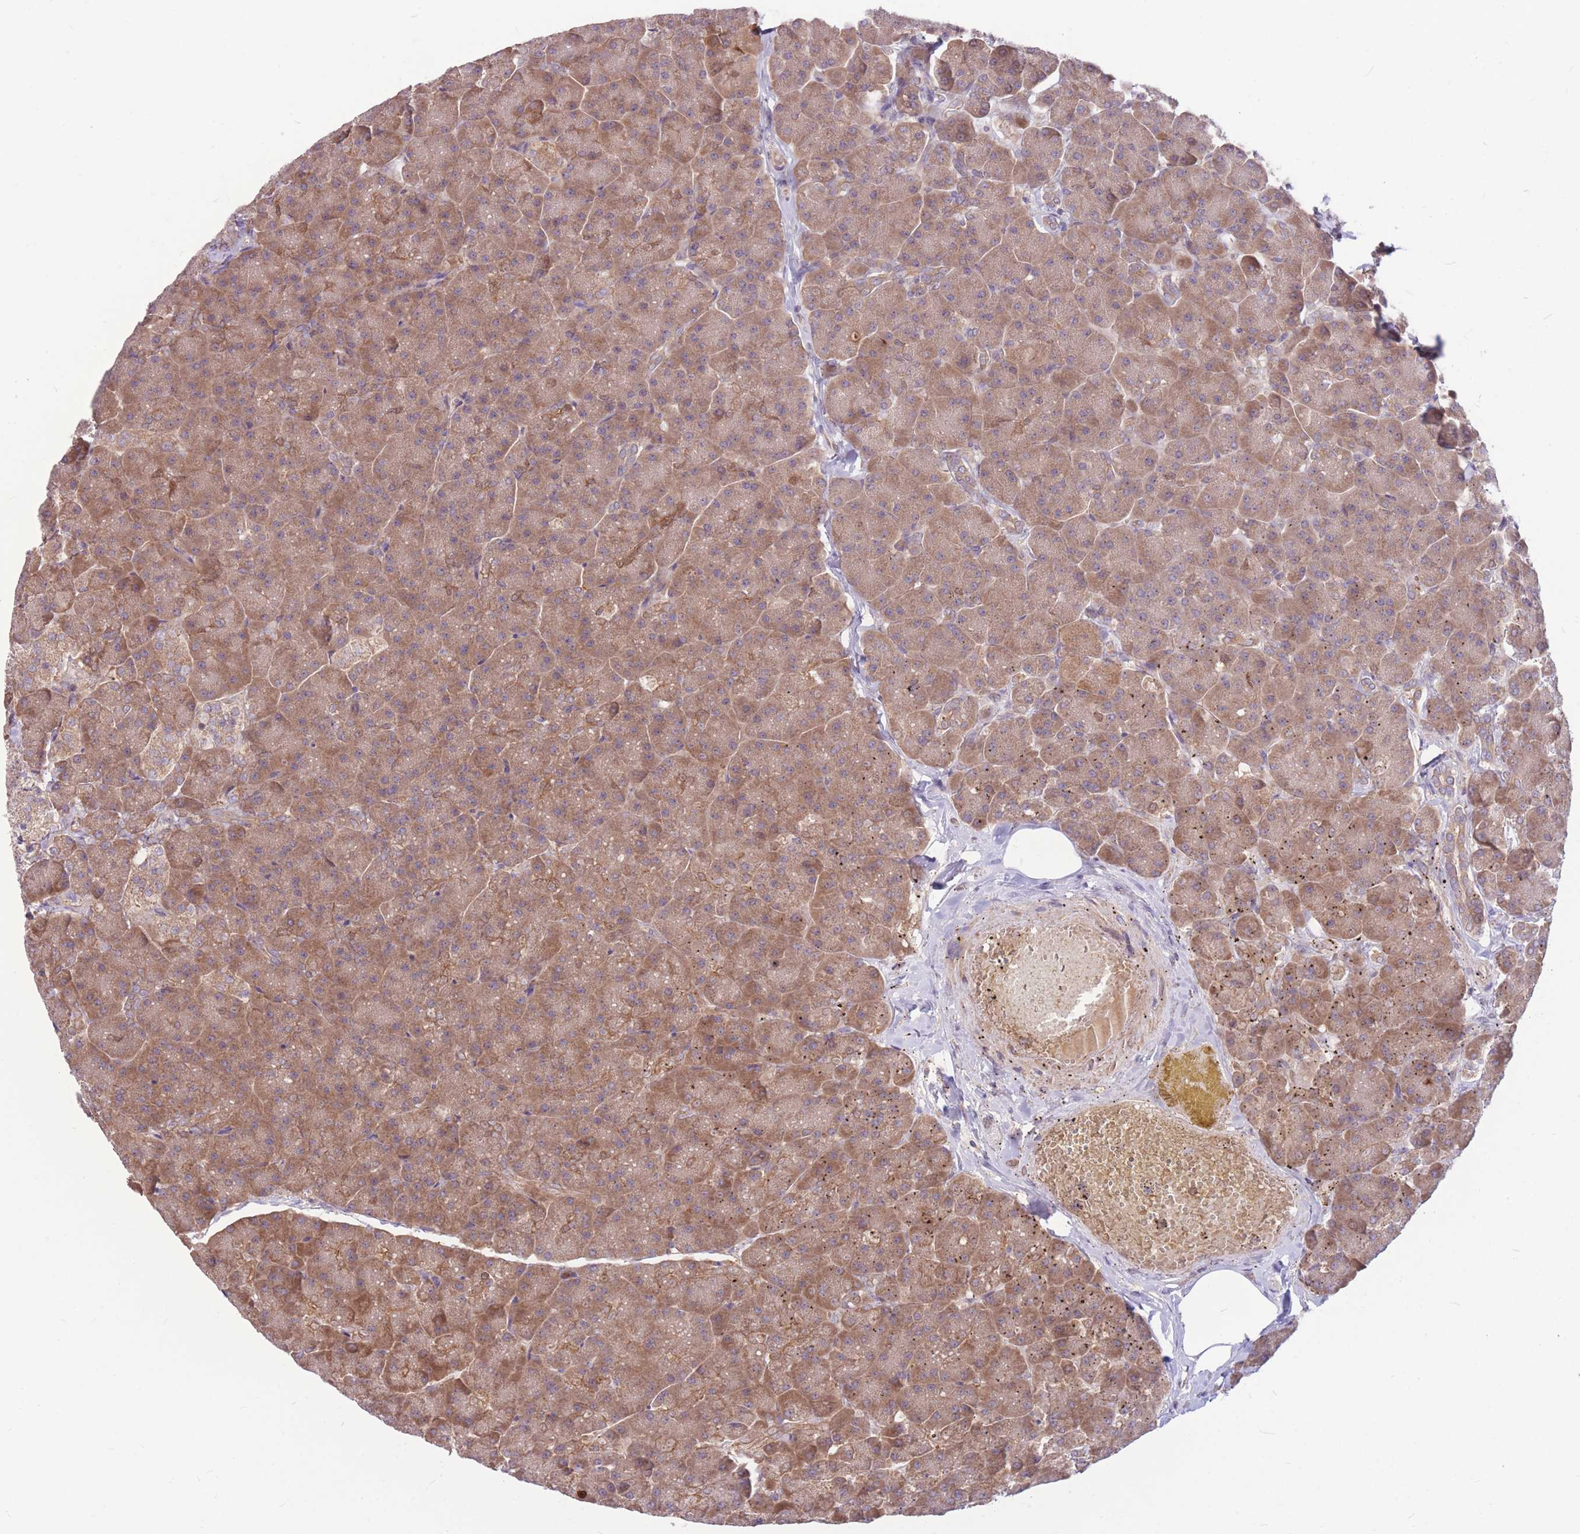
{"staining": {"intensity": "moderate", "quantity": ">75%", "location": "cytoplasmic/membranous"}, "tissue": "pancreas", "cell_type": "Exocrine glandular cells", "image_type": "normal", "snomed": [{"axis": "morphology", "description": "Normal tissue, NOS"}, {"axis": "topography", "description": "Pancreas"}, {"axis": "topography", "description": "Peripheral nerve tissue"}], "caption": "Protein expression analysis of unremarkable human pancreas reveals moderate cytoplasmic/membranous positivity in about >75% of exocrine glandular cells.", "gene": "GMNN", "patient": {"sex": "male", "age": 54}}